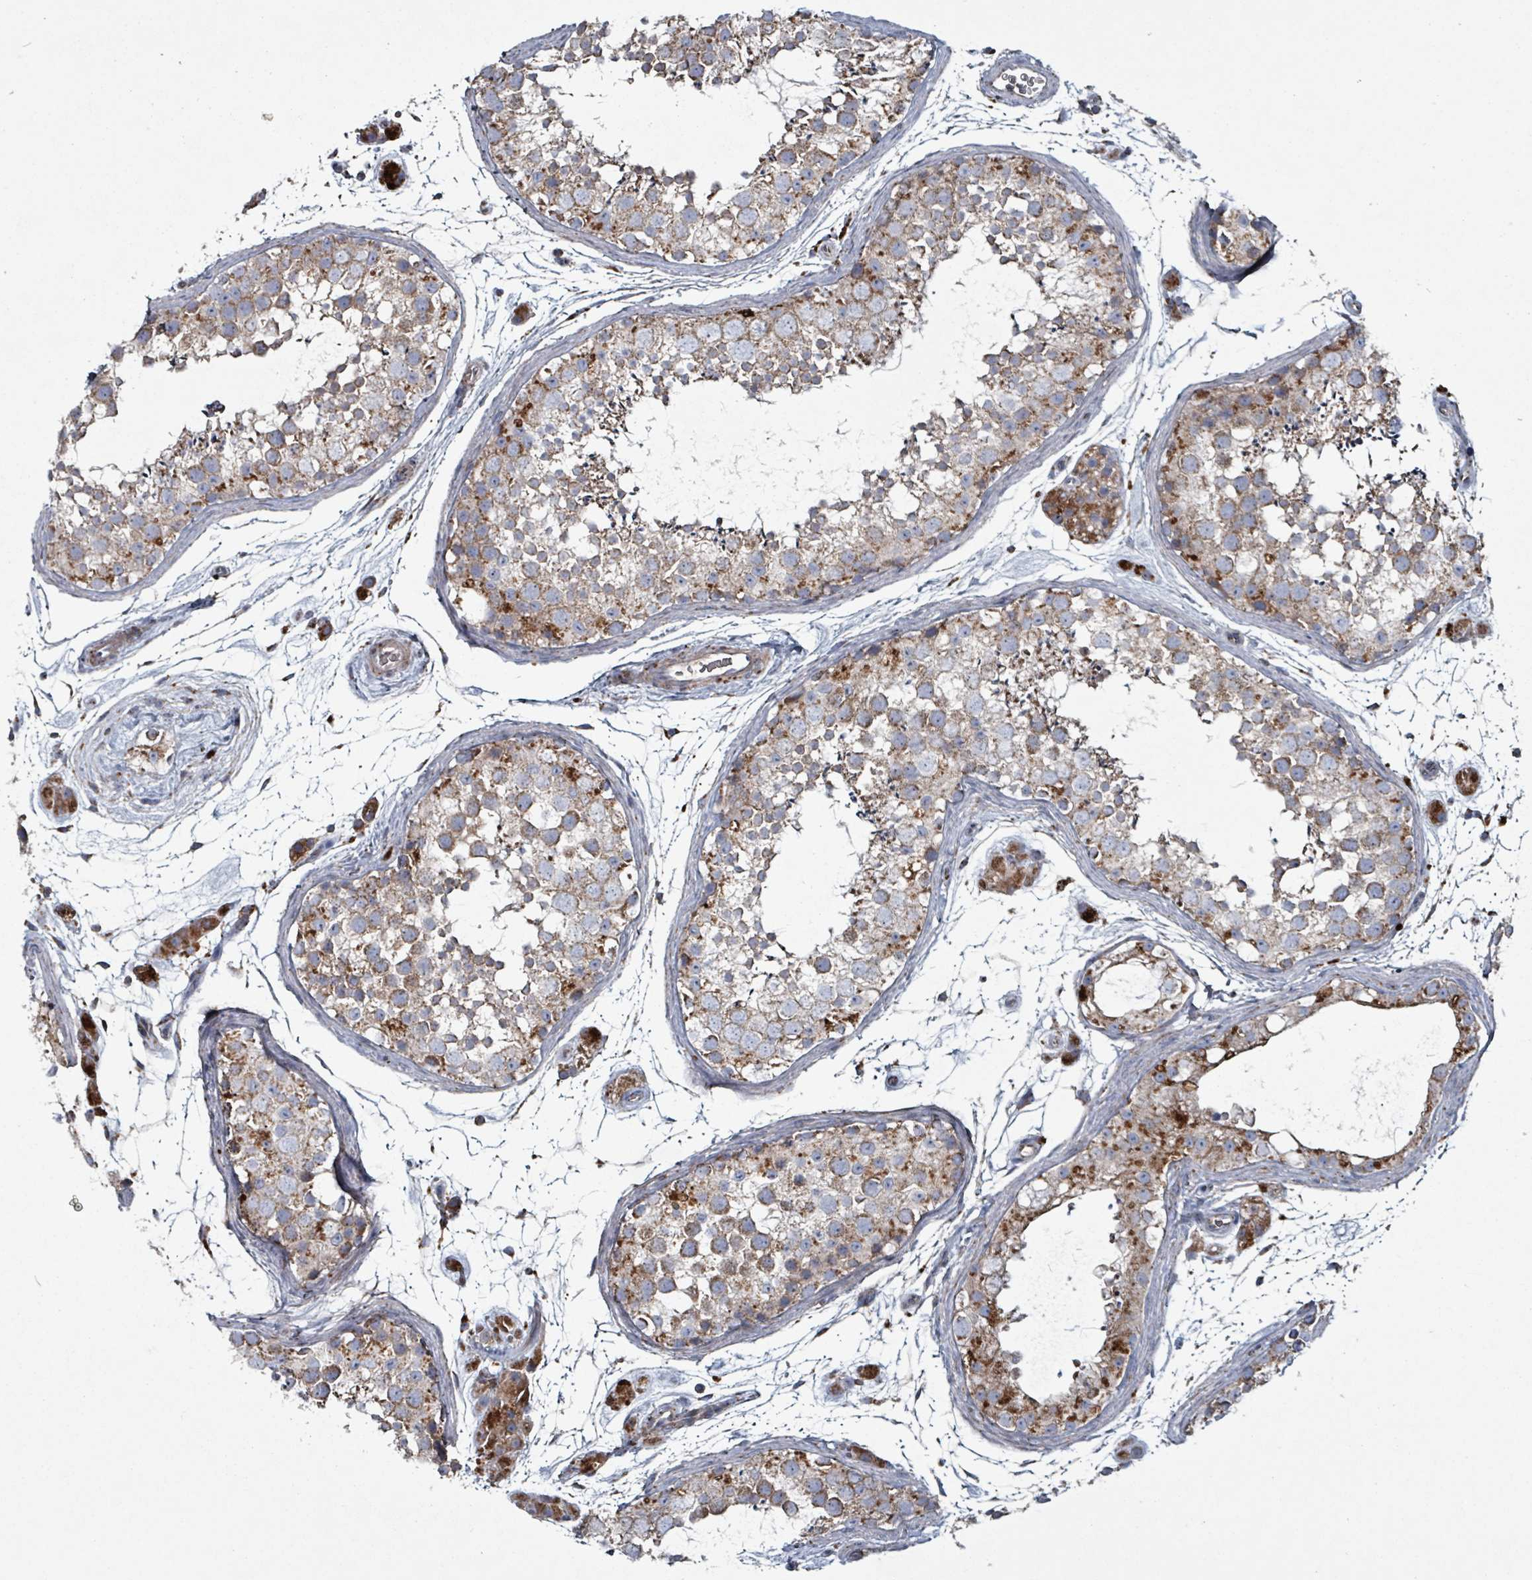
{"staining": {"intensity": "moderate", "quantity": ">75%", "location": "cytoplasmic/membranous"}, "tissue": "testis", "cell_type": "Cells in seminiferous ducts", "image_type": "normal", "snomed": [{"axis": "morphology", "description": "Normal tissue, NOS"}, {"axis": "topography", "description": "Testis"}], "caption": "Immunohistochemical staining of benign testis shows >75% levels of moderate cytoplasmic/membranous protein staining in about >75% of cells in seminiferous ducts. (DAB (3,3'-diaminobenzidine) IHC with brightfield microscopy, high magnification).", "gene": "ABHD18", "patient": {"sex": "male", "age": 41}}